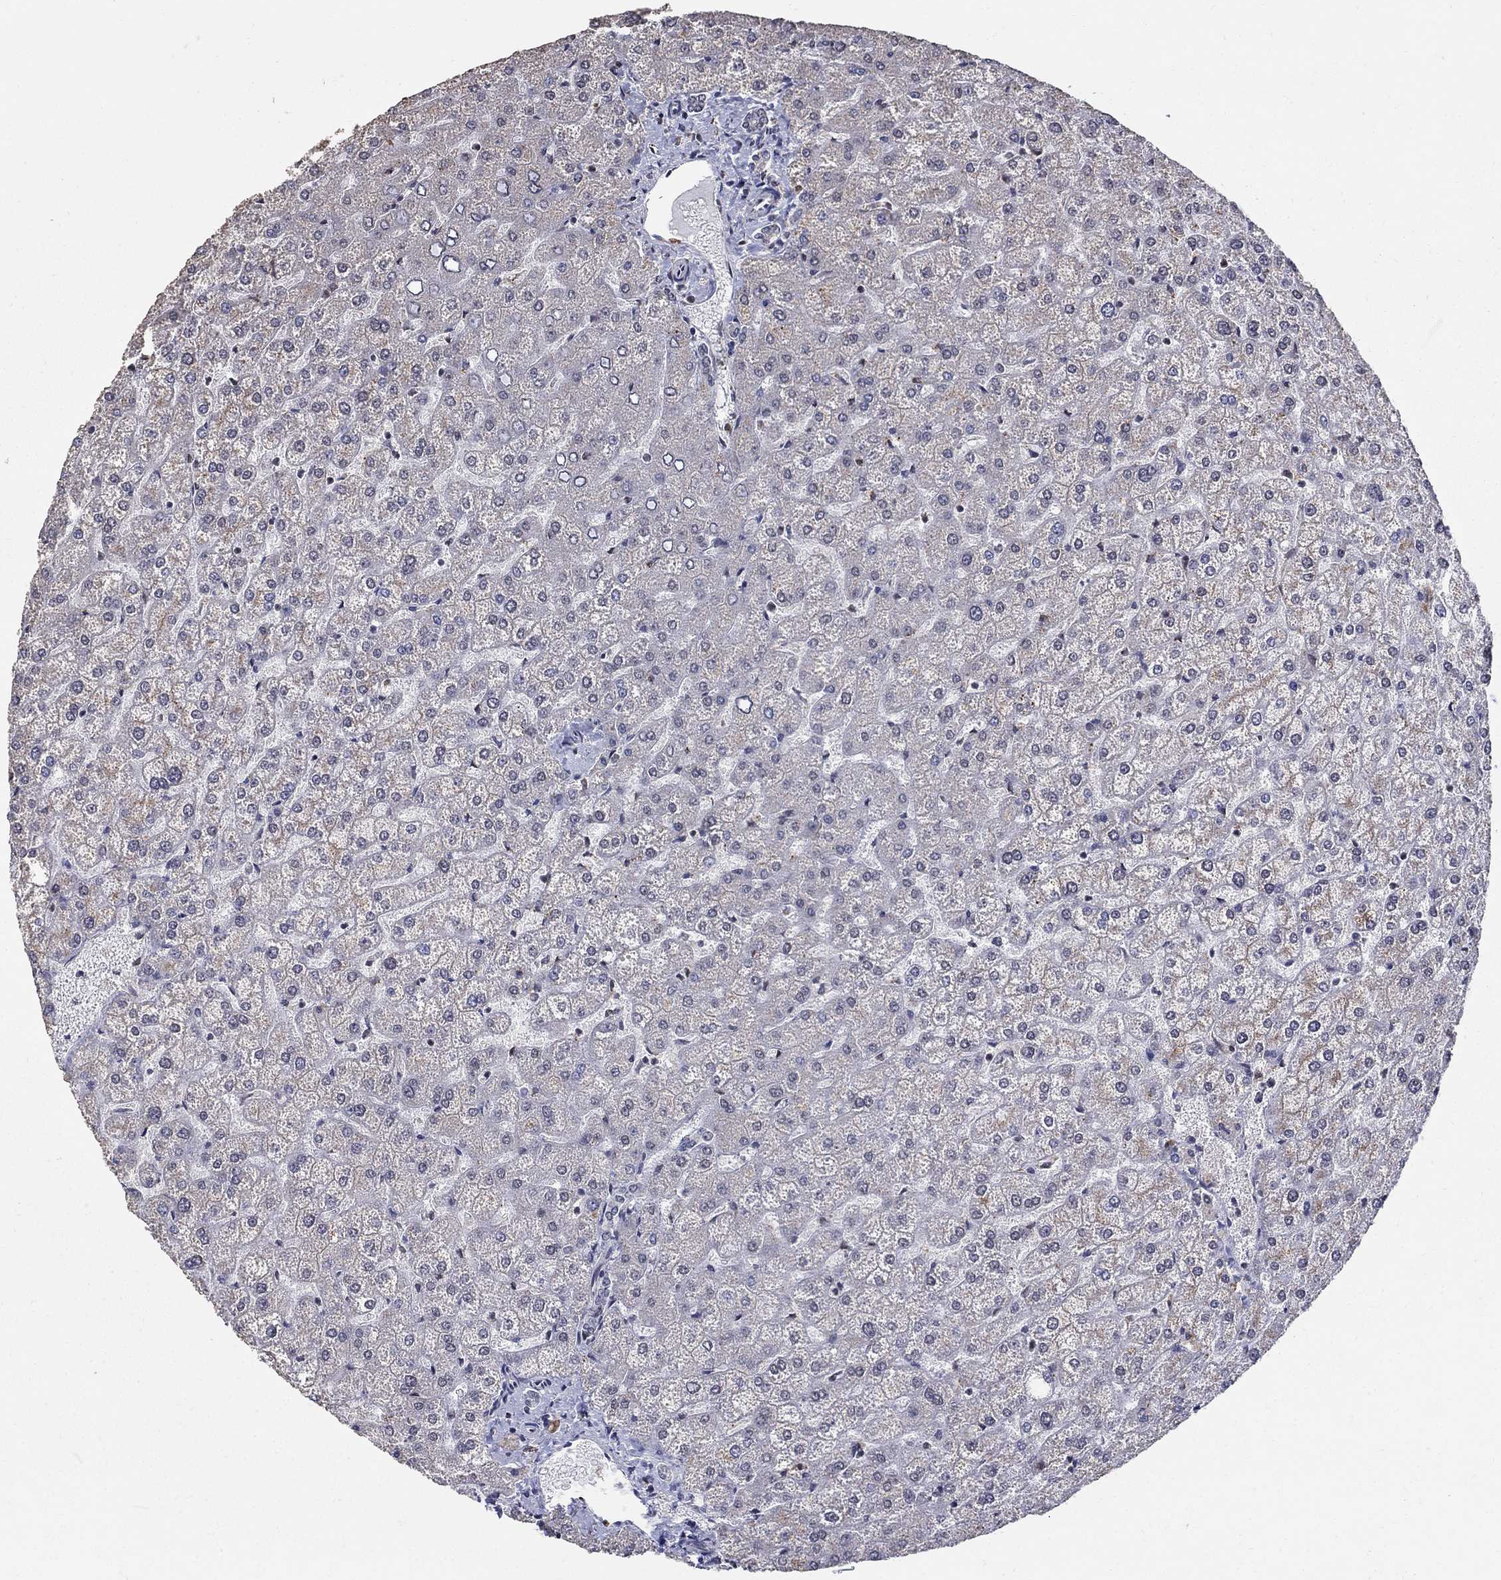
{"staining": {"intensity": "negative", "quantity": "none", "location": "none"}, "tissue": "liver", "cell_type": "Cholangiocytes", "image_type": "normal", "snomed": [{"axis": "morphology", "description": "Normal tissue, NOS"}, {"axis": "topography", "description": "Liver"}], "caption": "This is a image of IHC staining of benign liver, which shows no positivity in cholangiocytes. The staining is performed using DAB brown chromogen with nuclei counter-stained in using hematoxylin.", "gene": "PNISR", "patient": {"sex": "female", "age": 32}}